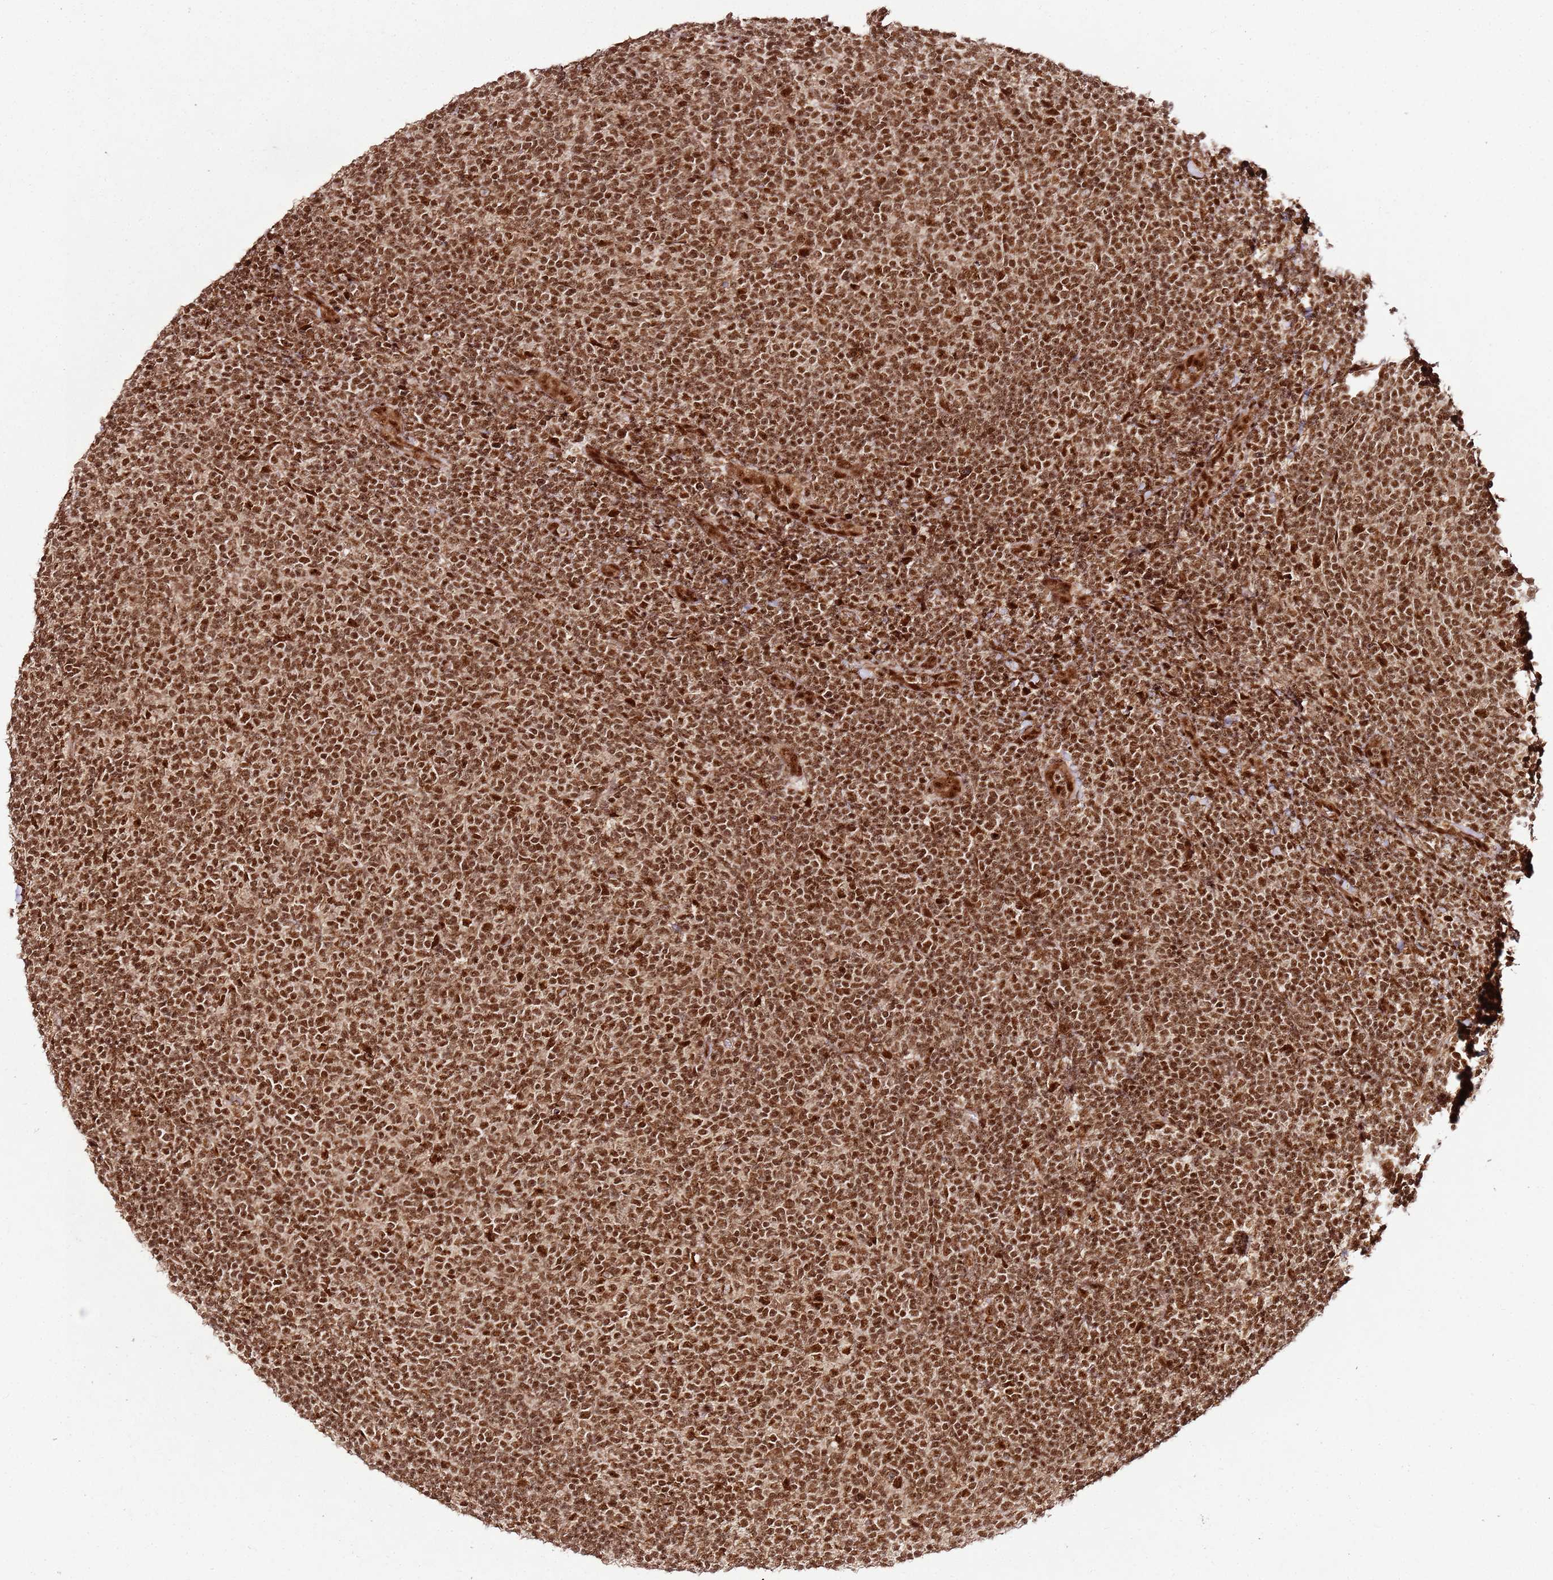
{"staining": {"intensity": "strong", "quantity": ">75%", "location": "nuclear"}, "tissue": "lymphoma", "cell_type": "Tumor cells", "image_type": "cancer", "snomed": [{"axis": "morphology", "description": "Malignant lymphoma, non-Hodgkin's type, Low grade"}, {"axis": "topography", "description": "Lymph node"}], "caption": "Low-grade malignant lymphoma, non-Hodgkin's type tissue exhibits strong nuclear positivity in approximately >75% of tumor cells, visualized by immunohistochemistry.", "gene": "XRN2", "patient": {"sex": "male", "age": 66}}